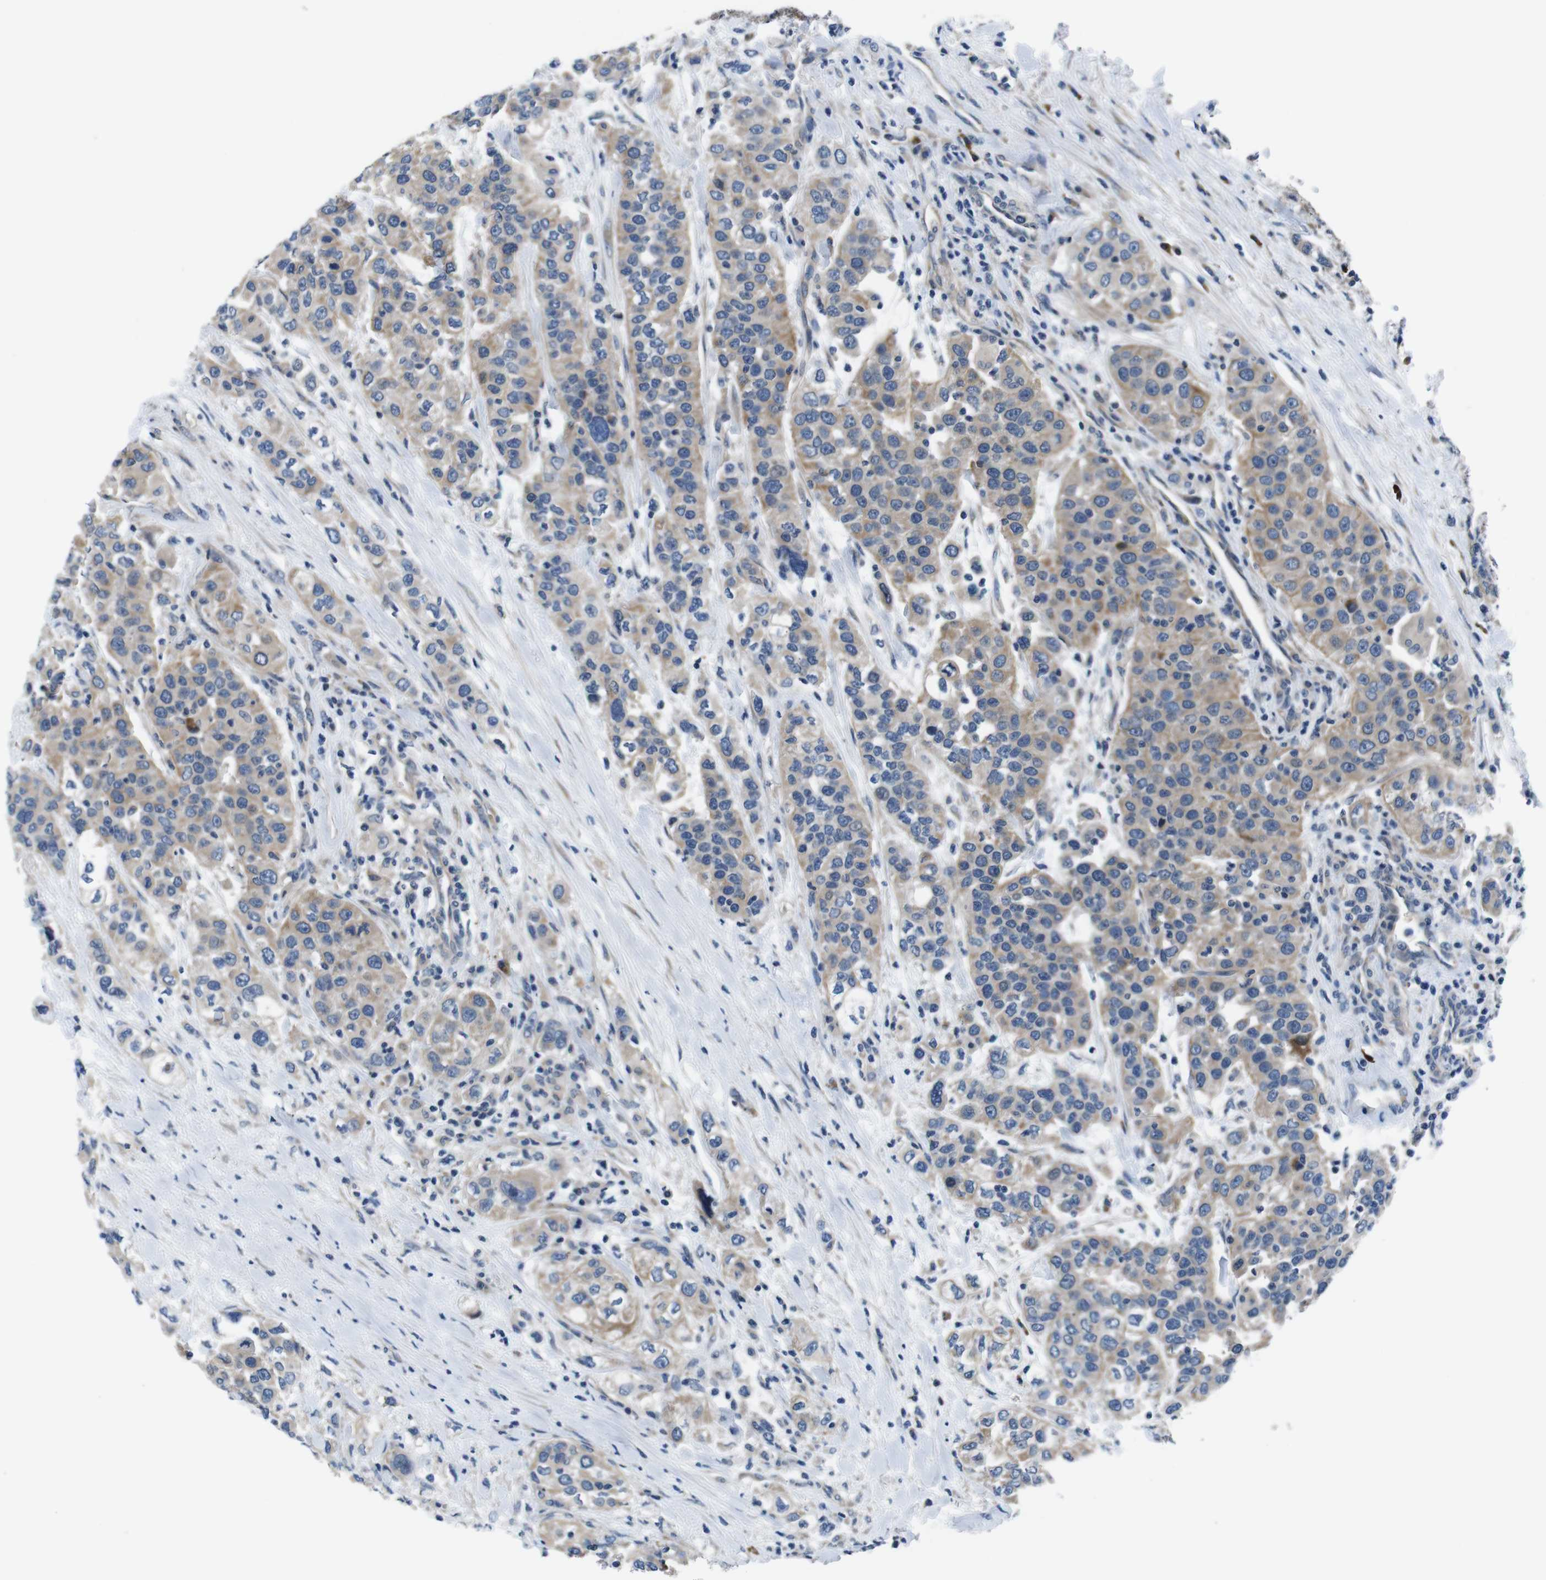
{"staining": {"intensity": "moderate", "quantity": ">75%", "location": "cytoplasmic/membranous"}, "tissue": "urothelial cancer", "cell_type": "Tumor cells", "image_type": "cancer", "snomed": [{"axis": "morphology", "description": "Urothelial carcinoma, High grade"}, {"axis": "topography", "description": "Urinary bladder"}], "caption": "IHC photomicrograph of human urothelial carcinoma (high-grade) stained for a protein (brown), which shows medium levels of moderate cytoplasmic/membranous staining in approximately >75% of tumor cells.", "gene": "JAK1", "patient": {"sex": "female", "age": 80}}